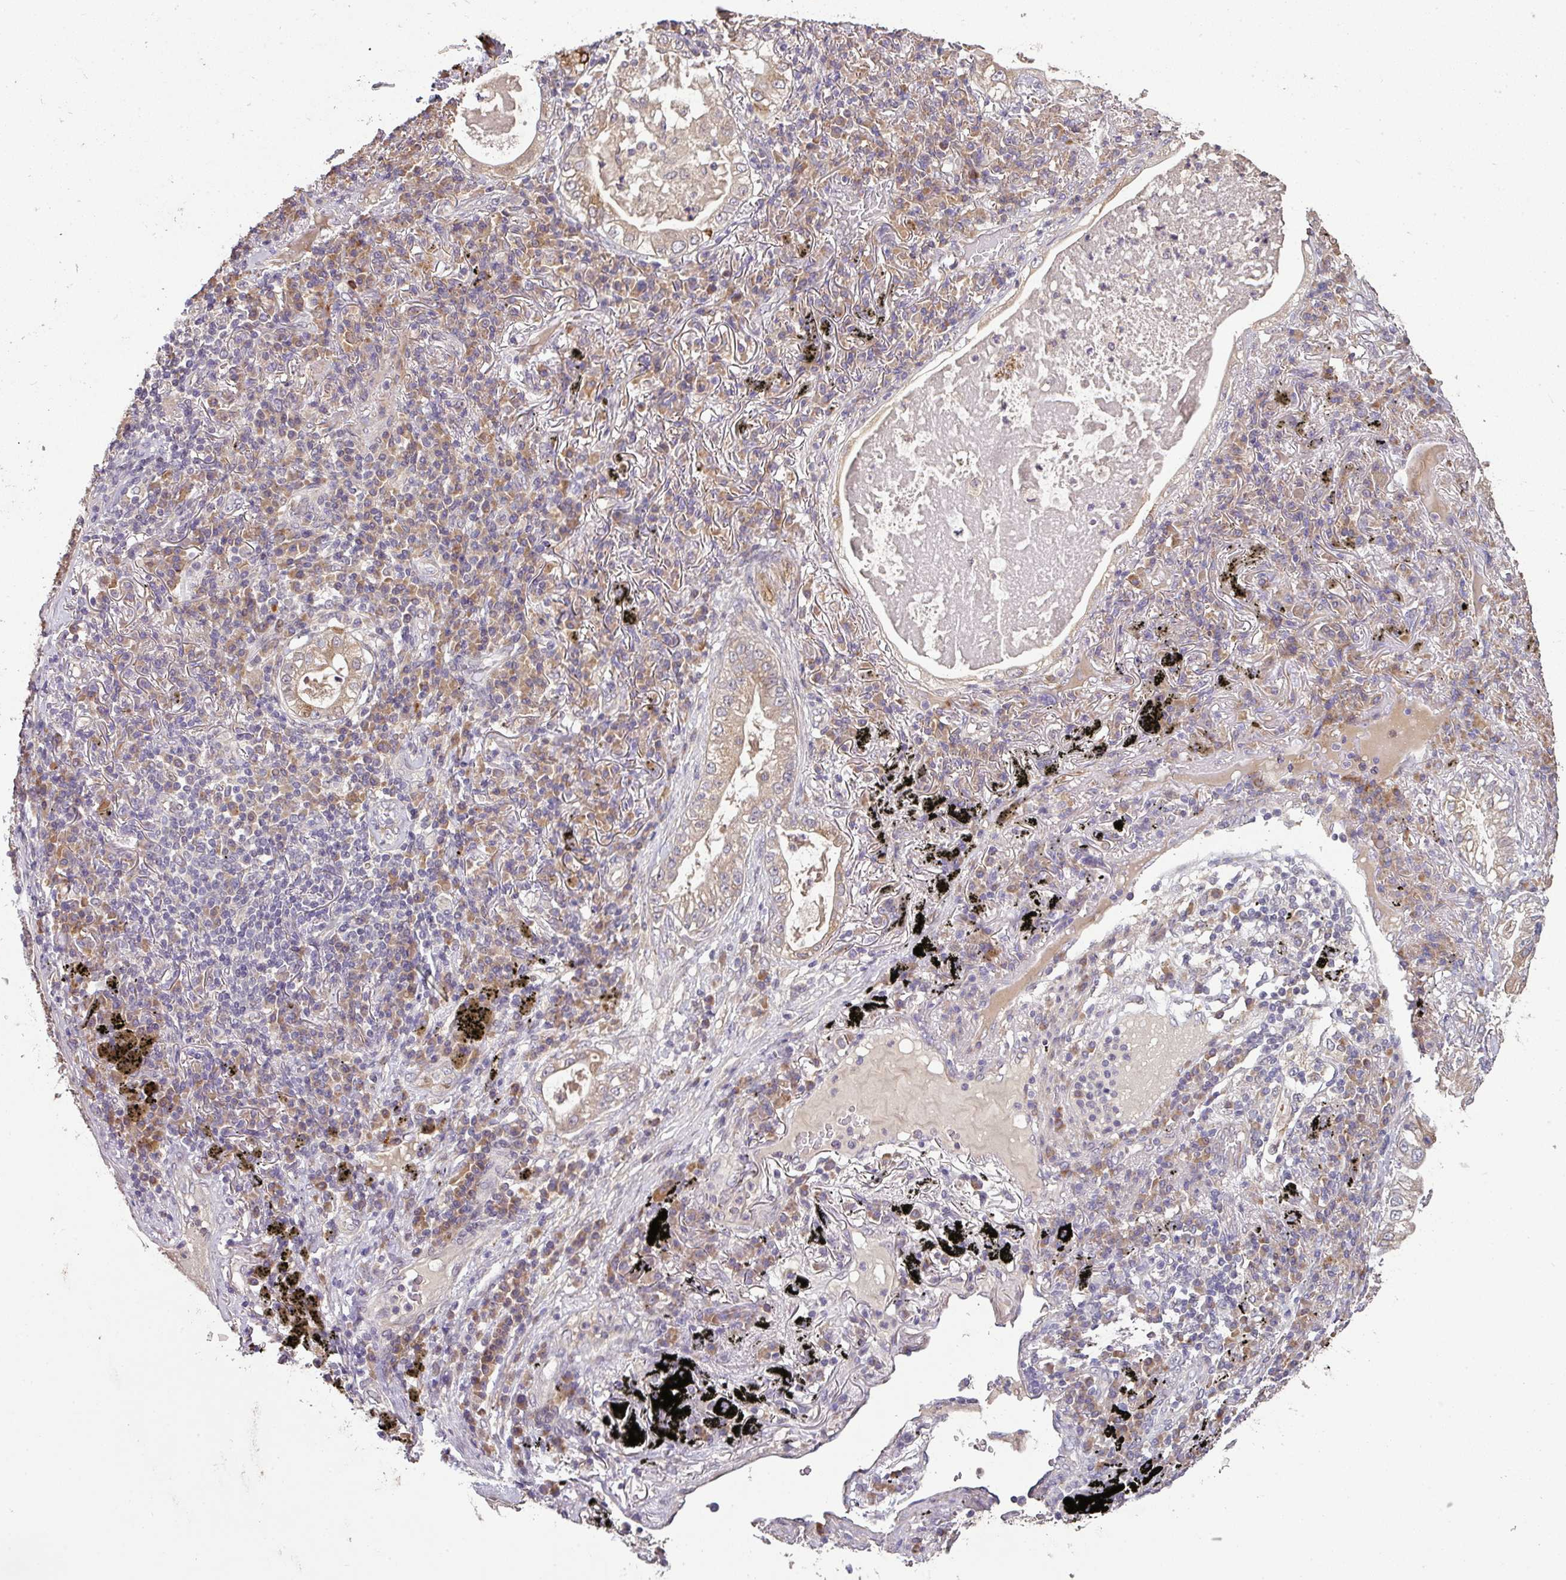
{"staining": {"intensity": "weak", "quantity": "25%-75%", "location": "cytoplasmic/membranous"}, "tissue": "lung cancer", "cell_type": "Tumor cells", "image_type": "cancer", "snomed": [{"axis": "morphology", "description": "Adenocarcinoma, NOS"}, {"axis": "topography", "description": "Lung"}], "caption": "There is low levels of weak cytoplasmic/membranous staining in tumor cells of lung adenocarcinoma, as demonstrated by immunohistochemical staining (brown color).", "gene": "SPCS3", "patient": {"sex": "female", "age": 73}}